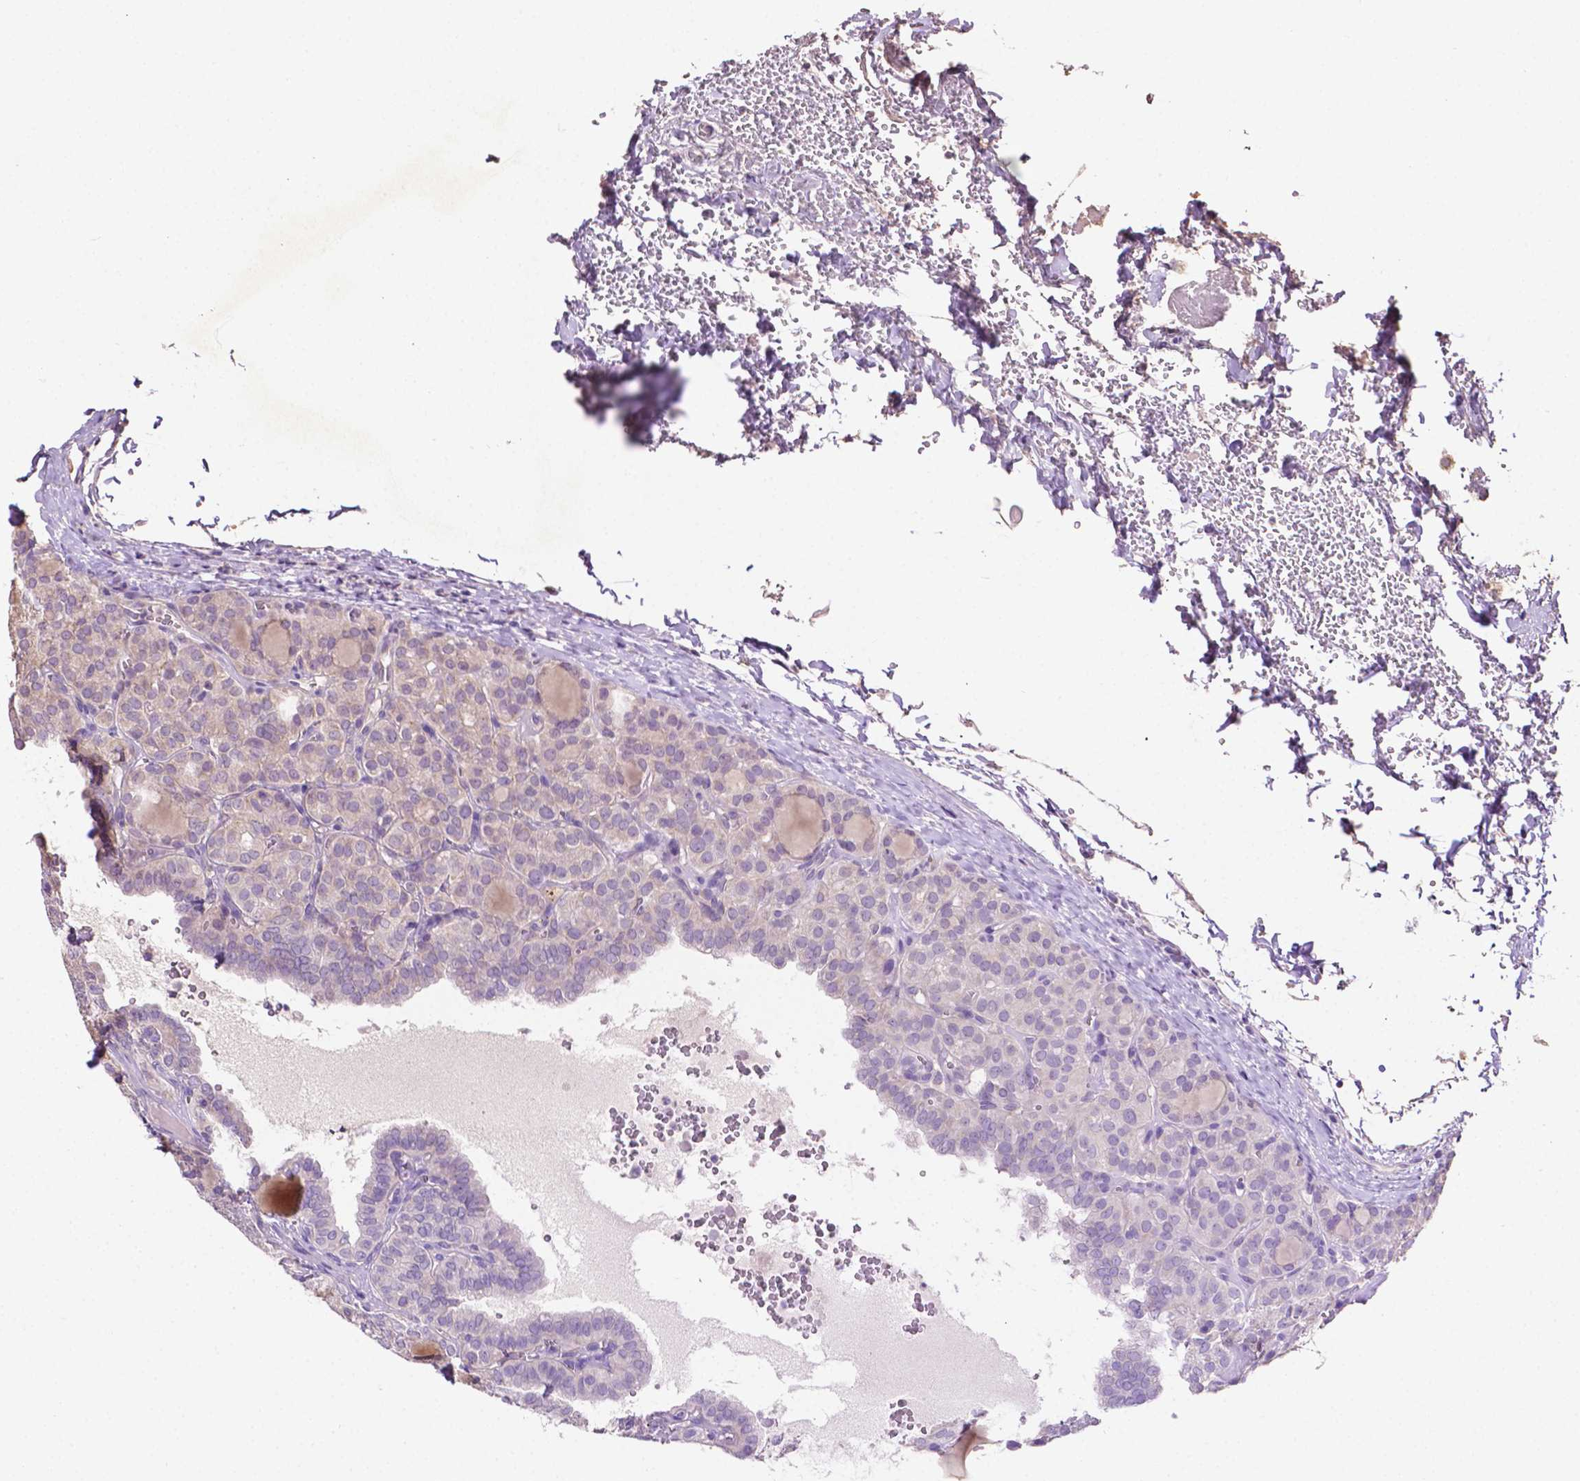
{"staining": {"intensity": "negative", "quantity": "none", "location": "none"}, "tissue": "thyroid cancer", "cell_type": "Tumor cells", "image_type": "cancer", "snomed": [{"axis": "morphology", "description": "Papillary adenocarcinoma, NOS"}, {"axis": "topography", "description": "Thyroid gland"}], "caption": "Immunohistochemistry histopathology image of neoplastic tissue: human papillary adenocarcinoma (thyroid) stained with DAB (3,3'-diaminobenzidine) exhibits no significant protein positivity in tumor cells.", "gene": "LRR1", "patient": {"sex": "female", "age": 41}}